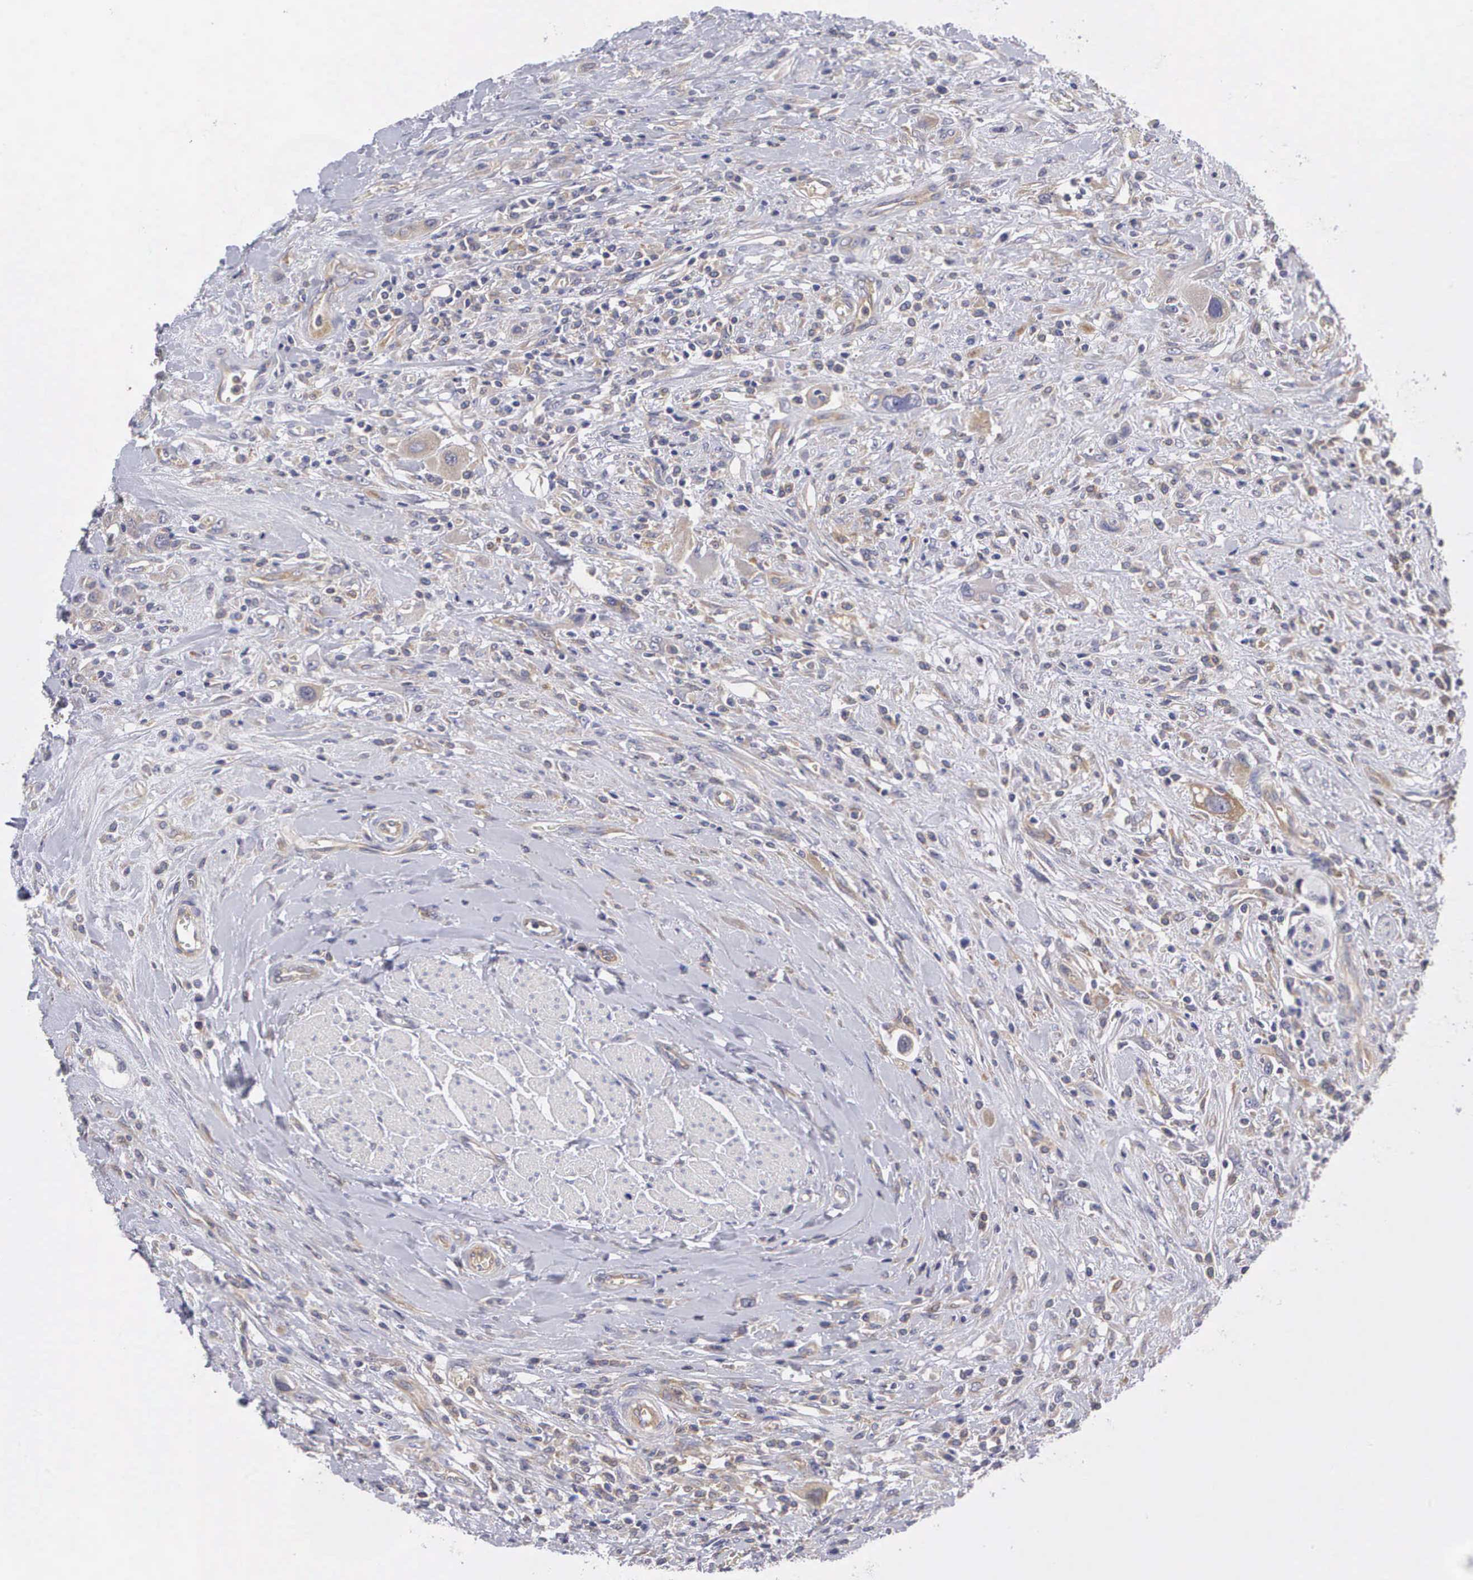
{"staining": {"intensity": "negative", "quantity": "none", "location": "none"}, "tissue": "urothelial cancer", "cell_type": "Tumor cells", "image_type": "cancer", "snomed": [{"axis": "morphology", "description": "Urothelial carcinoma, High grade"}, {"axis": "topography", "description": "Urinary bladder"}], "caption": "High power microscopy image of an immunohistochemistry (IHC) image of urothelial carcinoma (high-grade), revealing no significant positivity in tumor cells.", "gene": "GRIPAP1", "patient": {"sex": "male", "age": 50}}